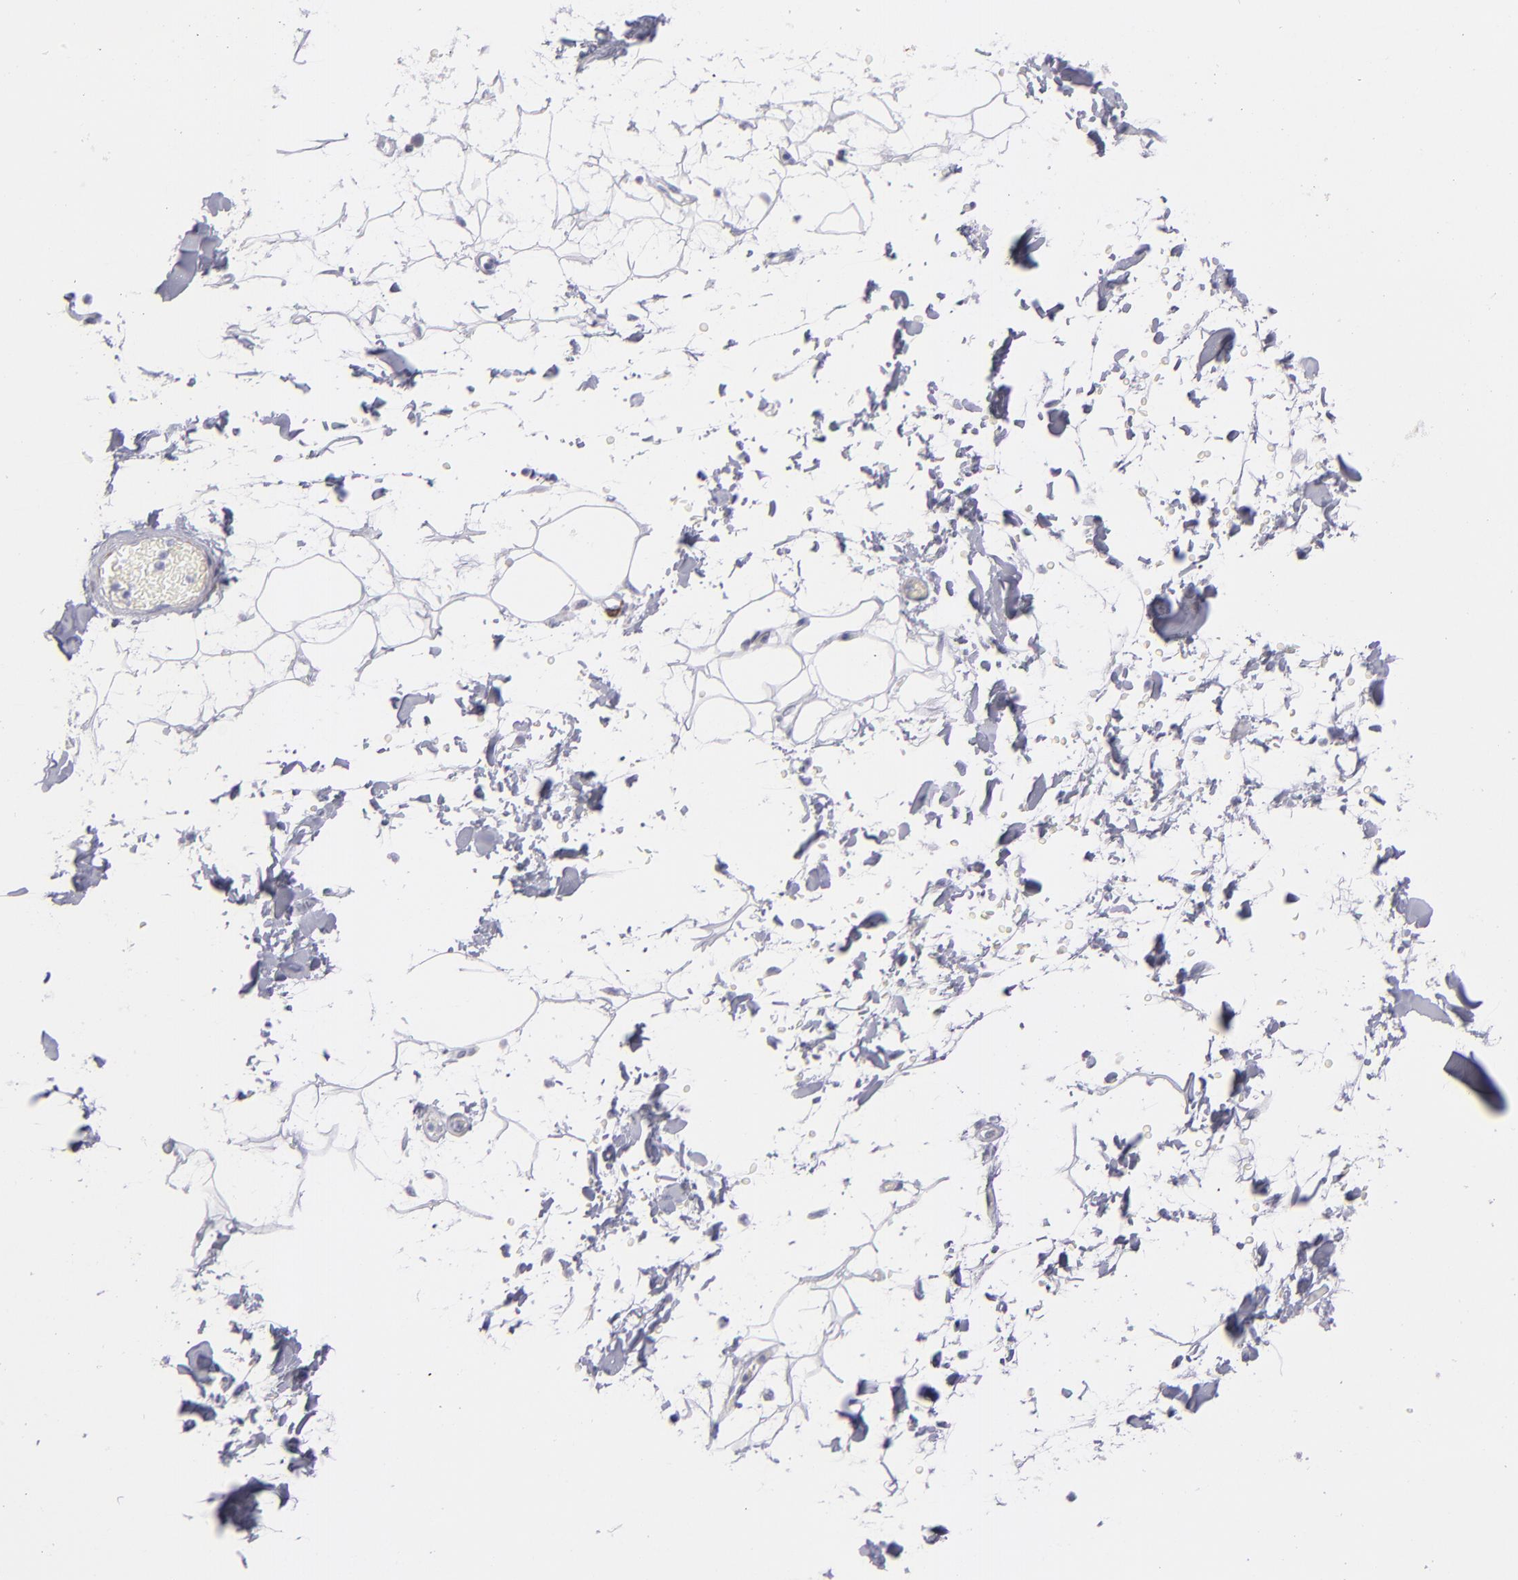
{"staining": {"intensity": "negative", "quantity": "none", "location": "none"}, "tissue": "adipose tissue", "cell_type": "Adipocytes", "image_type": "normal", "snomed": [{"axis": "morphology", "description": "Normal tissue, NOS"}, {"axis": "topography", "description": "Soft tissue"}], "caption": "High power microscopy photomicrograph of an IHC image of benign adipose tissue, revealing no significant positivity in adipocytes. (DAB (3,3'-diaminobenzidine) IHC with hematoxylin counter stain).", "gene": "MYH11", "patient": {"sex": "male", "age": 72}}